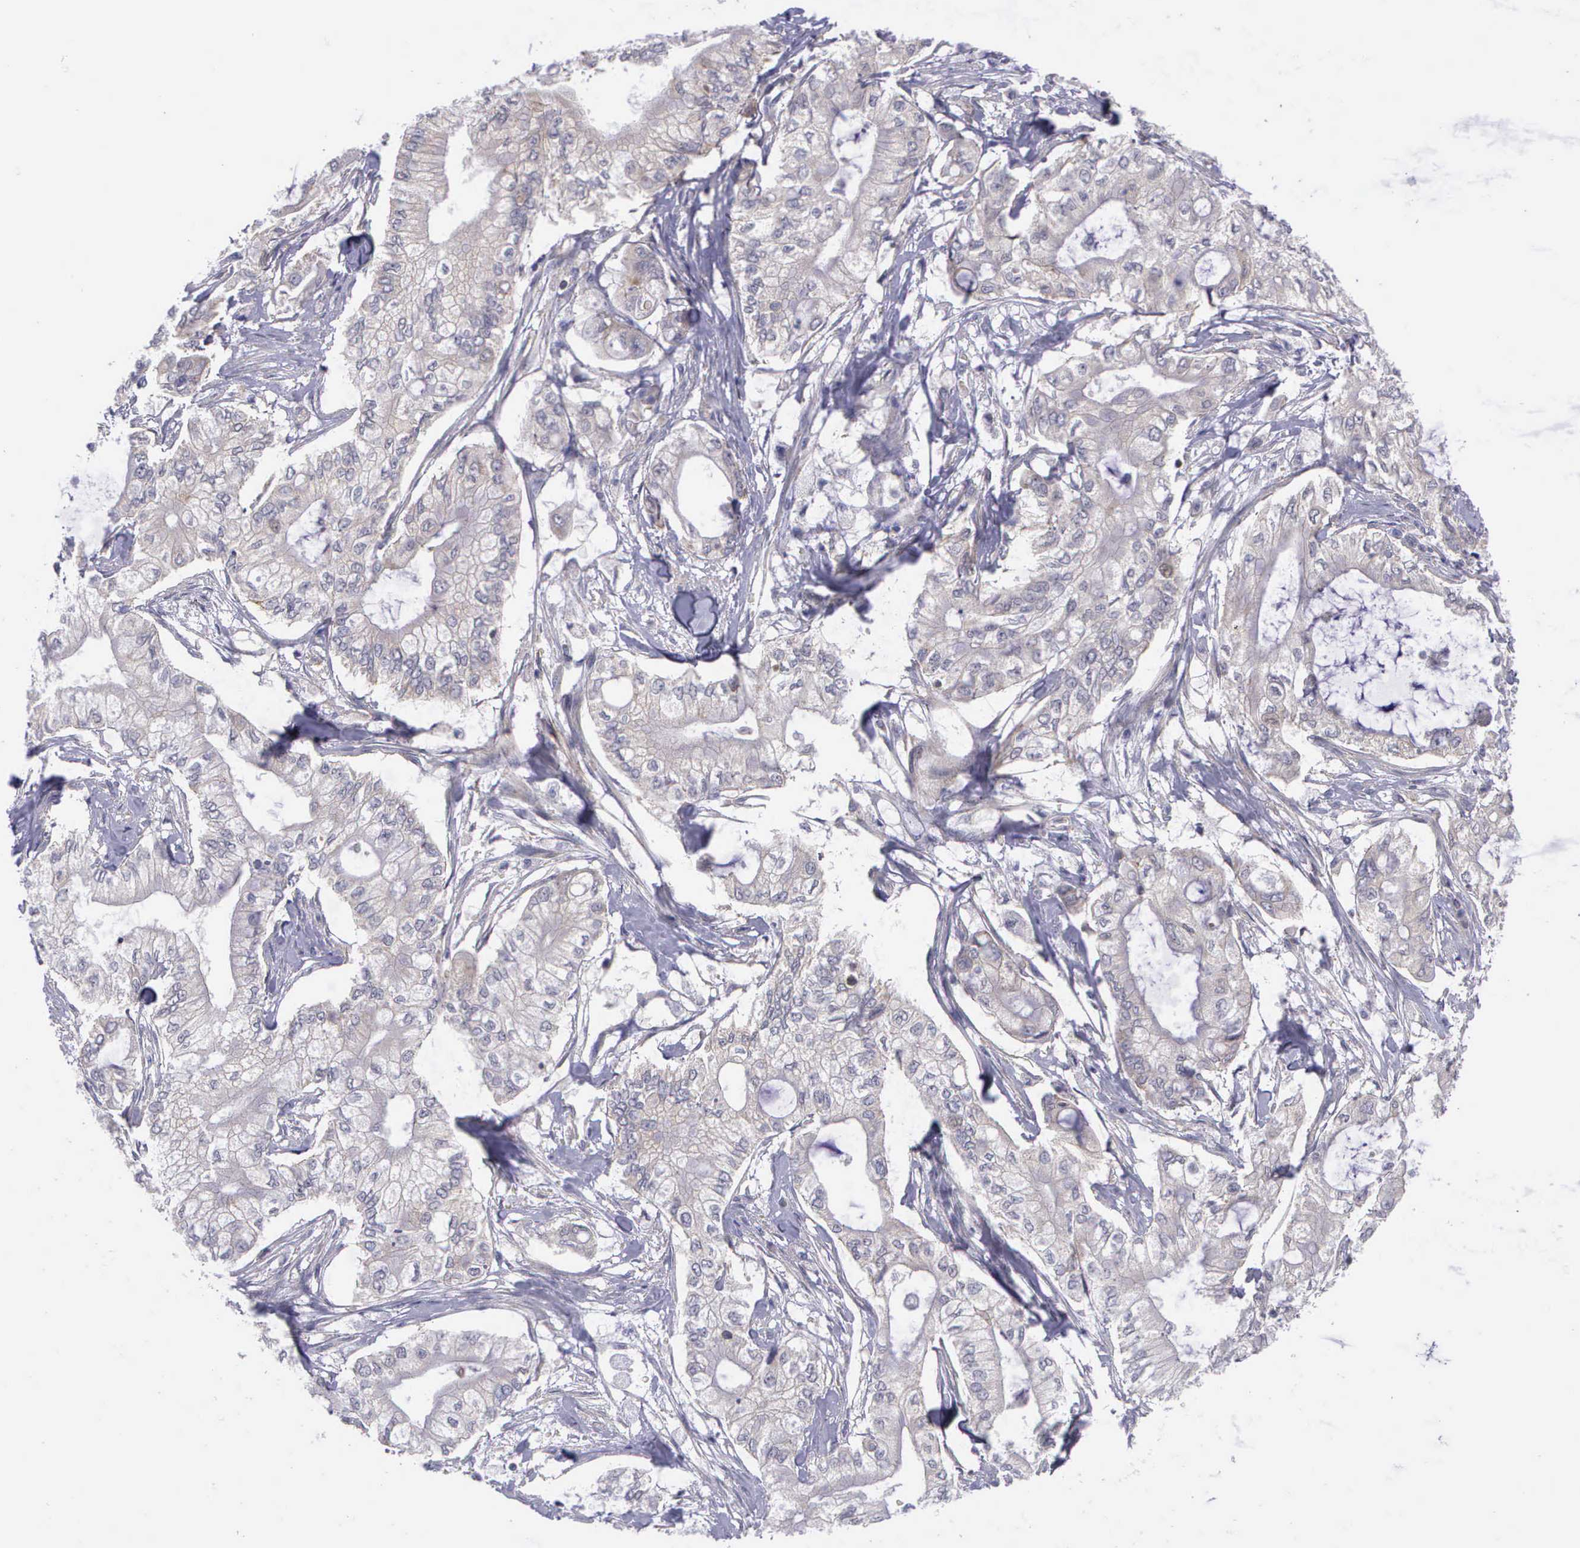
{"staining": {"intensity": "negative", "quantity": "none", "location": "none"}, "tissue": "pancreatic cancer", "cell_type": "Tumor cells", "image_type": "cancer", "snomed": [{"axis": "morphology", "description": "Adenocarcinoma, NOS"}, {"axis": "topography", "description": "Pancreas"}], "caption": "Immunohistochemistry (IHC) histopathology image of neoplastic tissue: pancreatic adenocarcinoma stained with DAB (3,3'-diaminobenzidine) displays no significant protein positivity in tumor cells. Nuclei are stained in blue.", "gene": "MICAL3", "patient": {"sex": "male", "age": 79}}